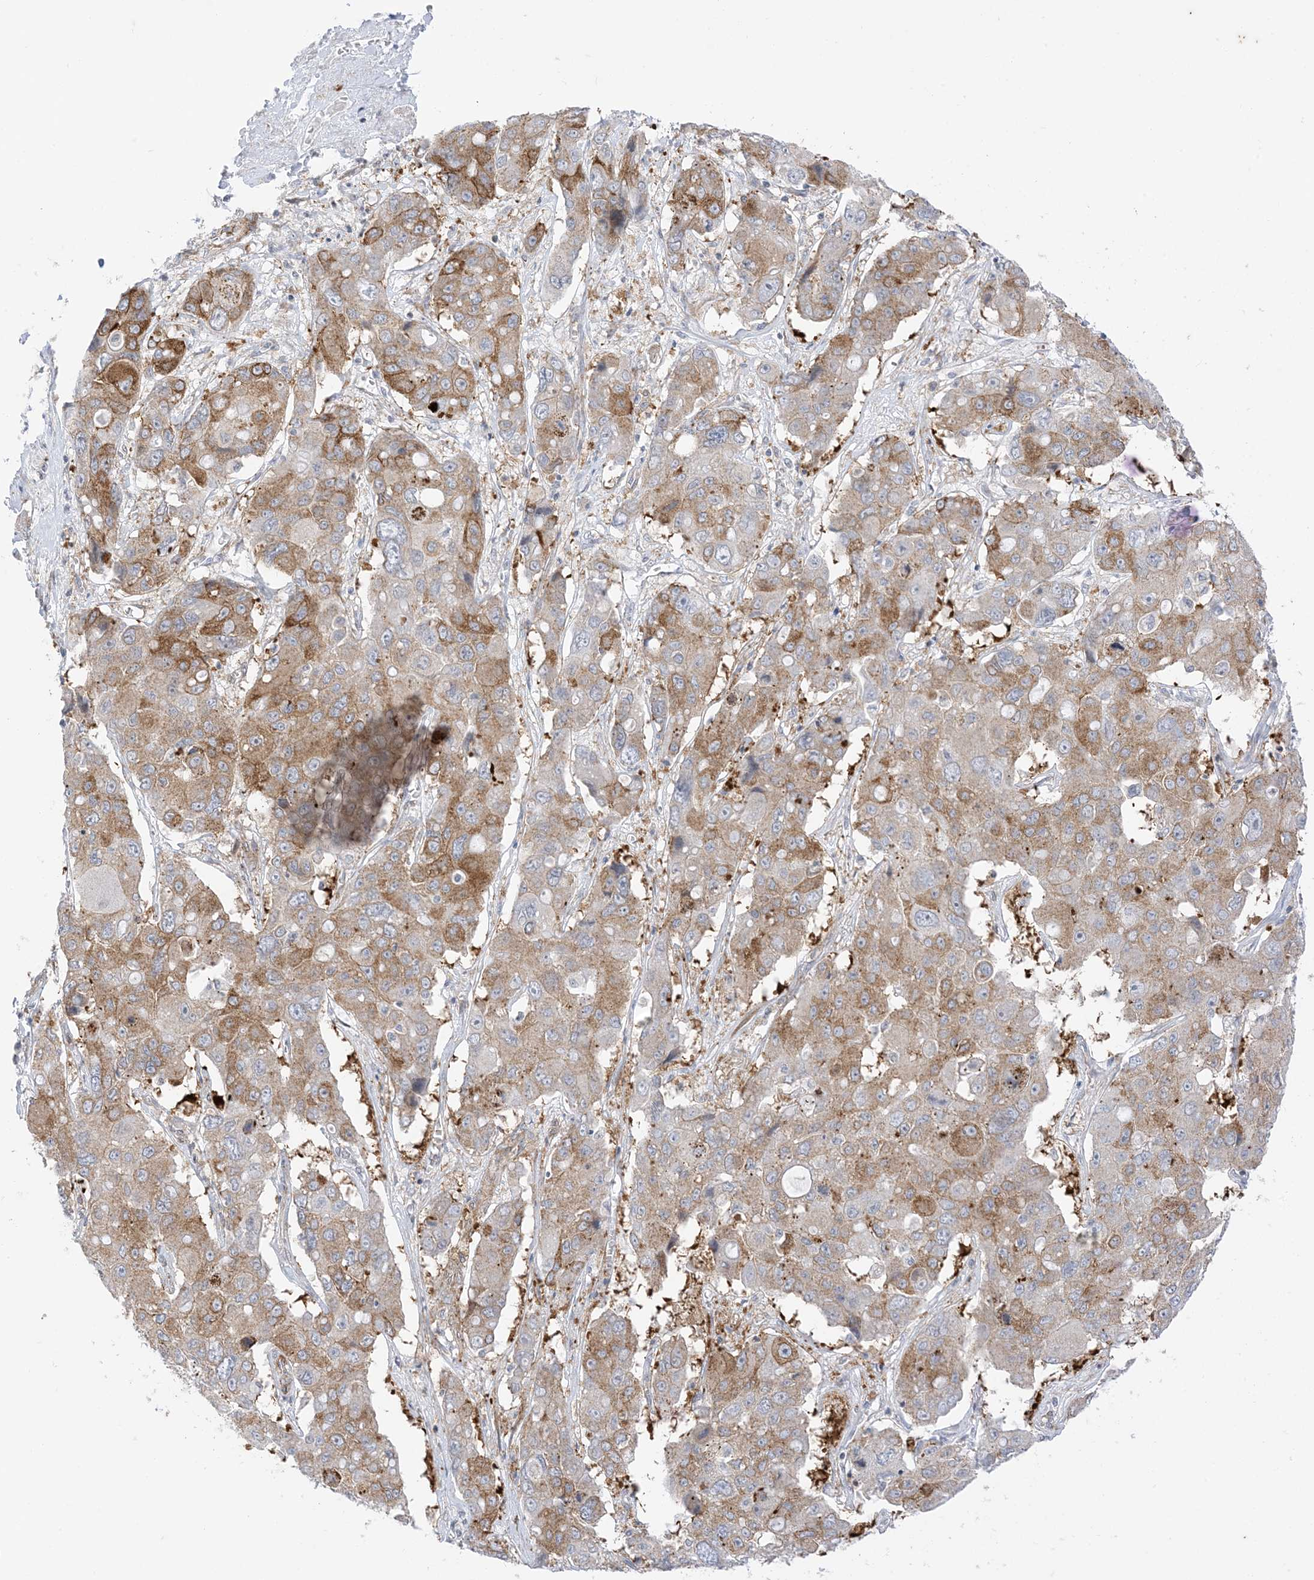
{"staining": {"intensity": "moderate", "quantity": "25%-75%", "location": "cytoplasmic/membranous"}, "tissue": "liver cancer", "cell_type": "Tumor cells", "image_type": "cancer", "snomed": [{"axis": "morphology", "description": "Cholangiocarcinoma"}, {"axis": "topography", "description": "Liver"}], "caption": "Immunohistochemistry (IHC) image of cholangiocarcinoma (liver) stained for a protein (brown), which reveals medium levels of moderate cytoplasmic/membranous positivity in approximately 25%-75% of tumor cells.", "gene": "RAC1", "patient": {"sex": "male", "age": 67}}